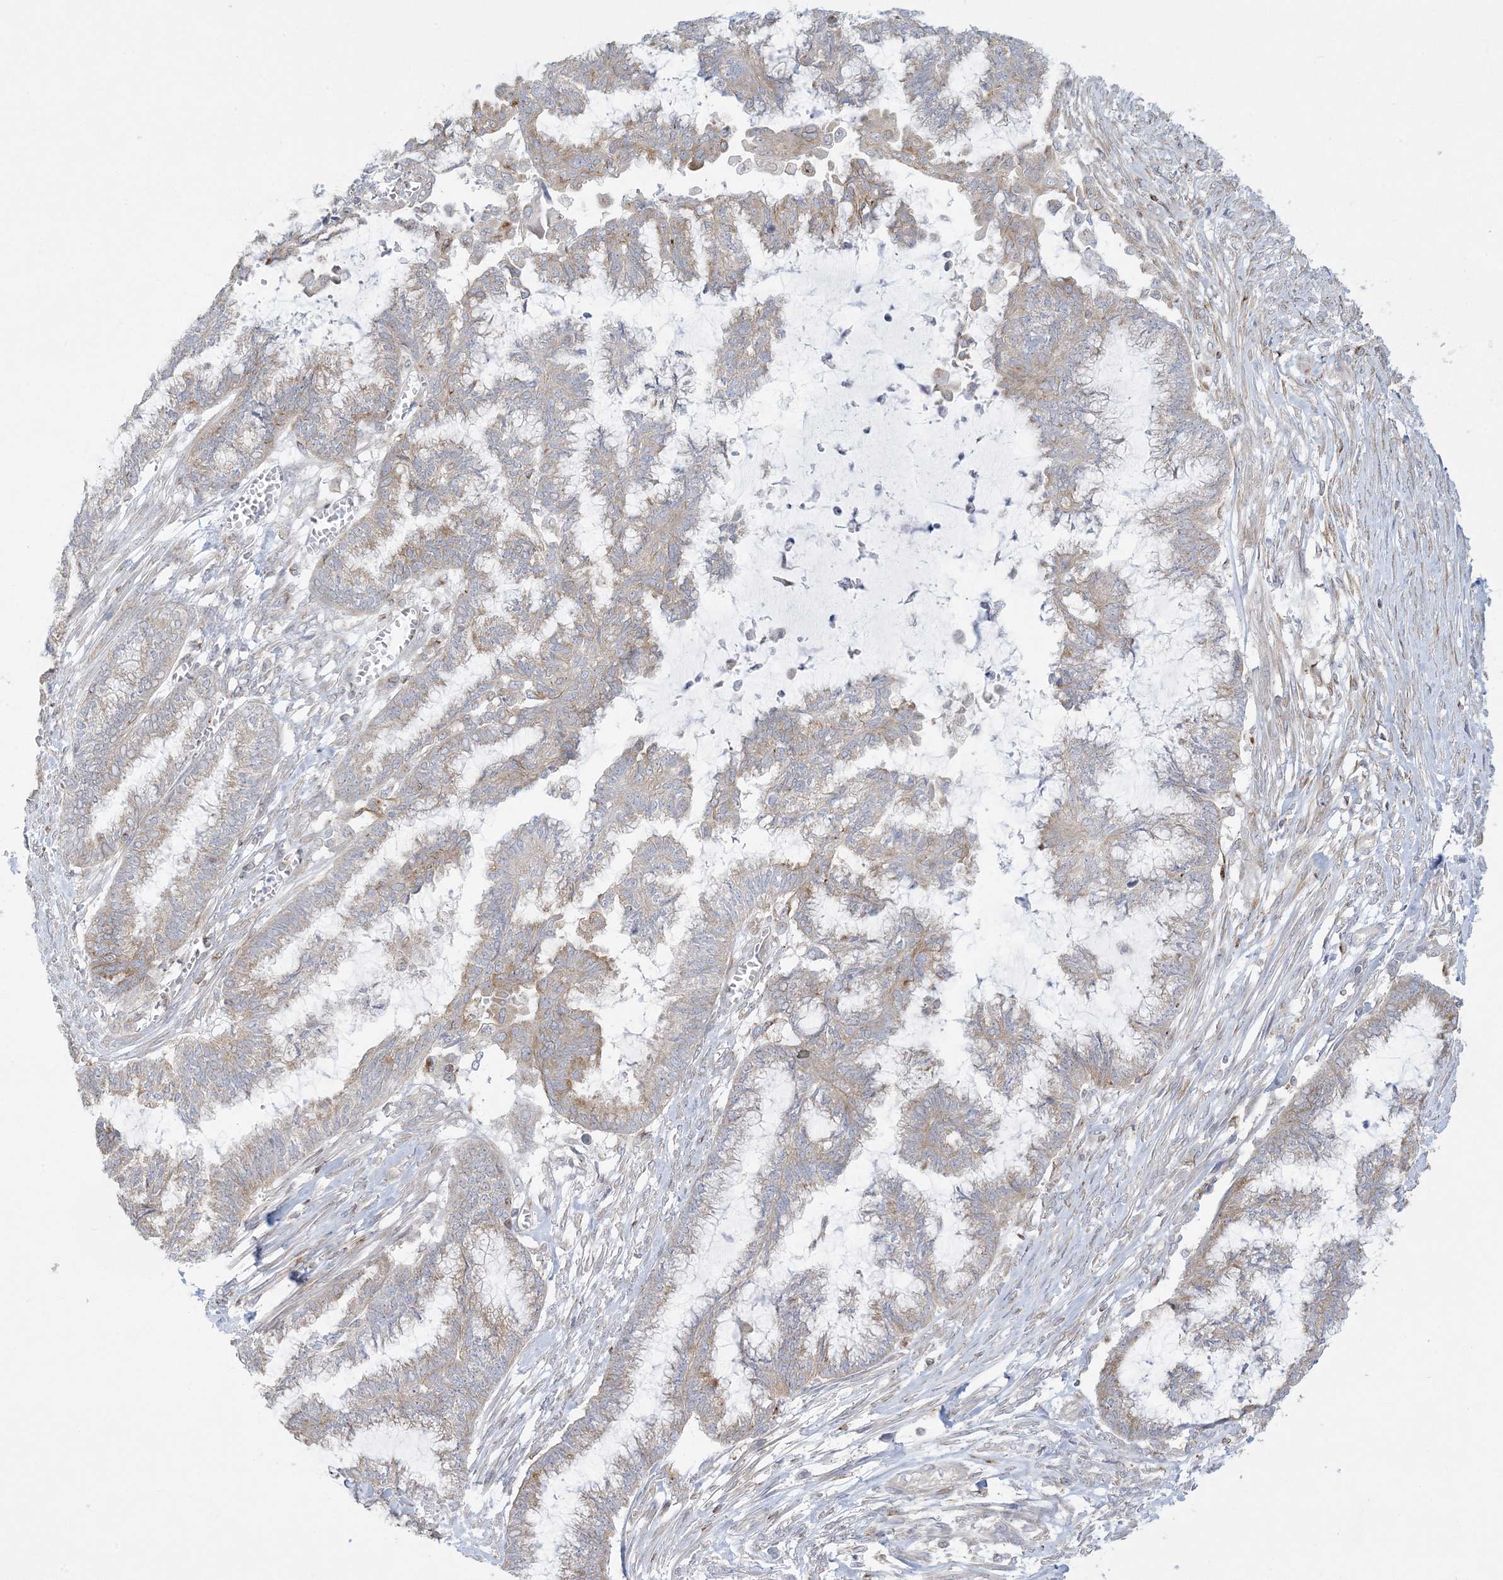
{"staining": {"intensity": "weak", "quantity": "<25%", "location": "cytoplasmic/membranous"}, "tissue": "endometrial cancer", "cell_type": "Tumor cells", "image_type": "cancer", "snomed": [{"axis": "morphology", "description": "Adenocarcinoma, NOS"}, {"axis": "topography", "description": "Endometrium"}], "caption": "DAB (3,3'-diaminobenzidine) immunohistochemical staining of human adenocarcinoma (endometrial) demonstrates no significant positivity in tumor cells.", "gene": "SLAMF9", "patient": {"sex": "female", "age": 86}}